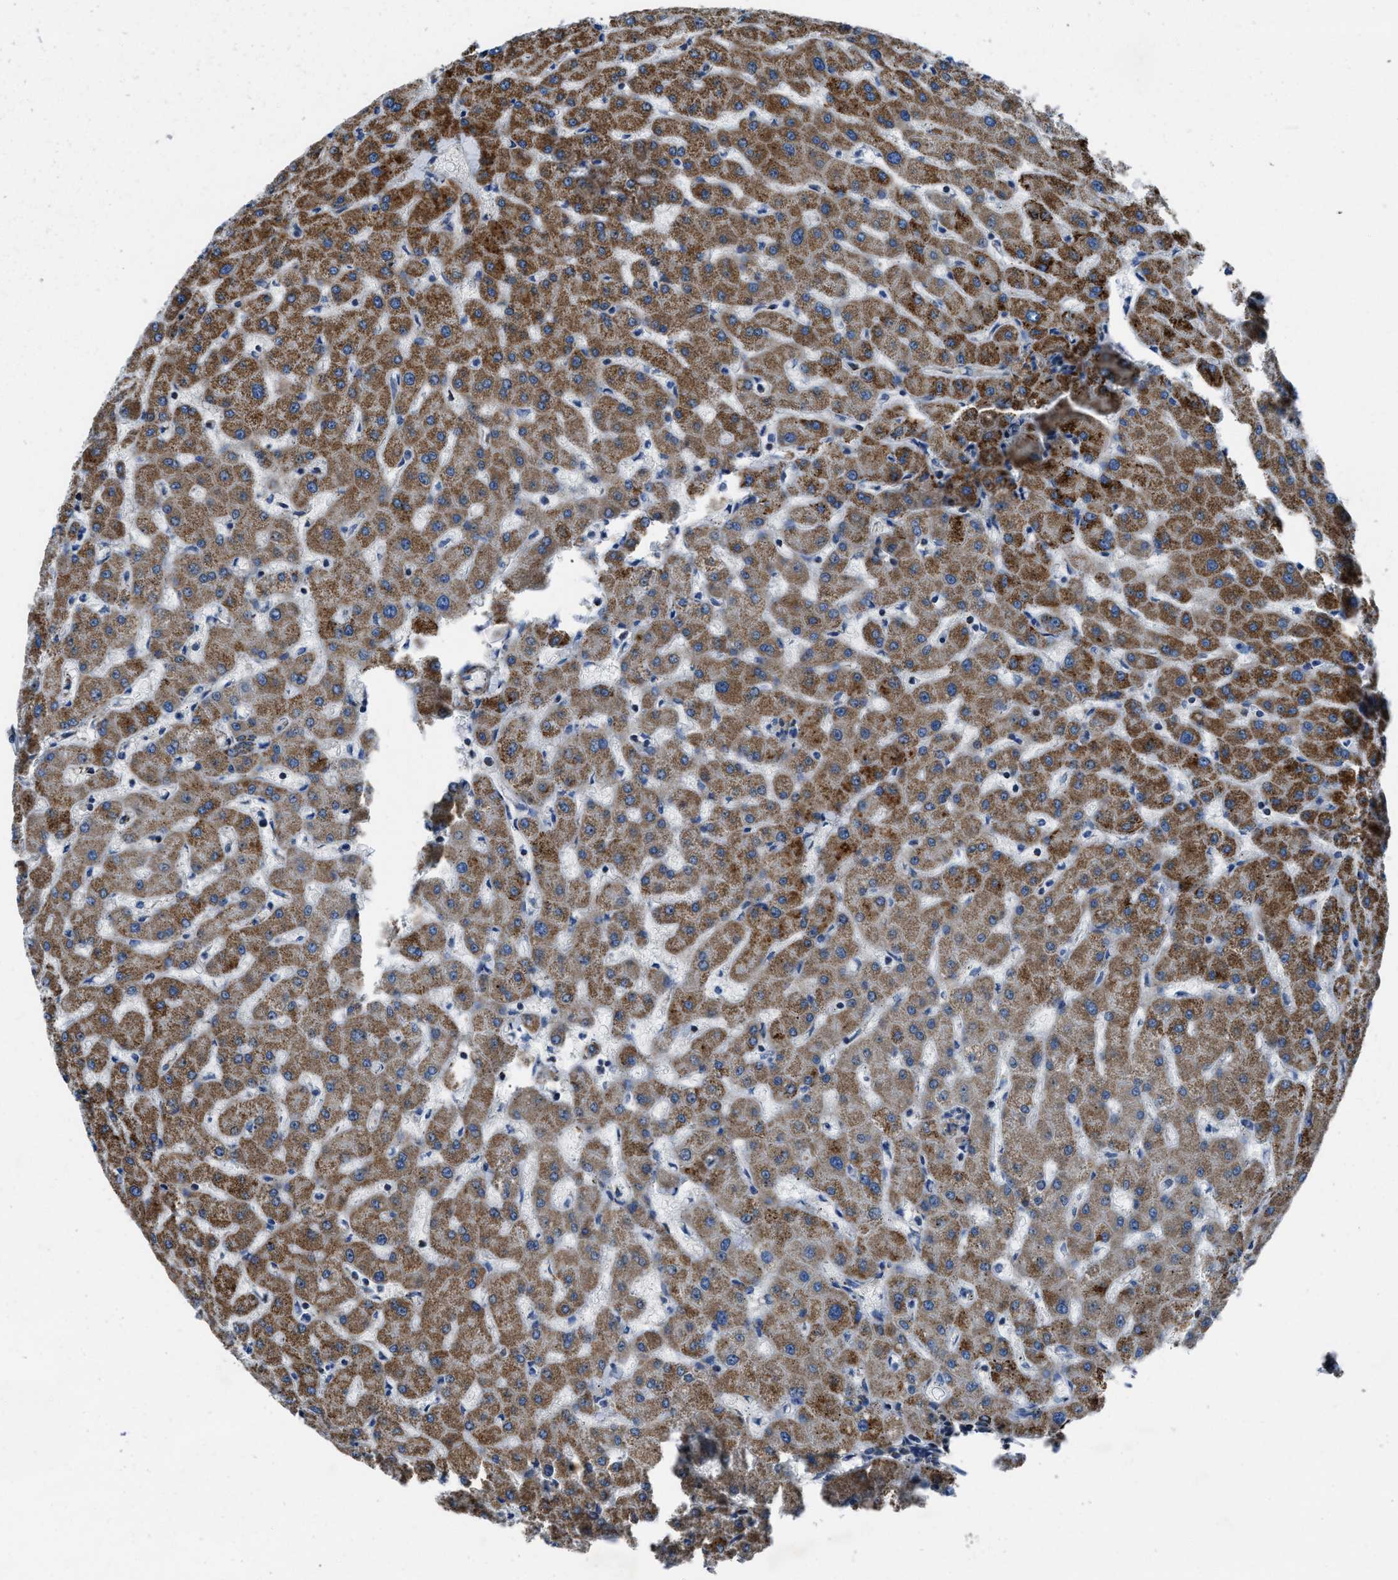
{"staining": {"intensity": "moderate", "quantity": ">75%", "location": "cytoplasmic/membranous"}, "tissue": "liver", "cell_type": "Cholangiocytes", "image_type": "normal", "snomed": [{"axis": "morphology", "description": "Normal tissue, NOS"}, {"axis": "topography", "description": "Liver"}], "caption": "An image showing moderate cytoplasmic/membranous positivity in about >75% of cholangiocytes in benign liver, as visualized by brown immunohistochemical staining.", "gene": "NSD3", "patient": {"sex": "female", "age": 63}}